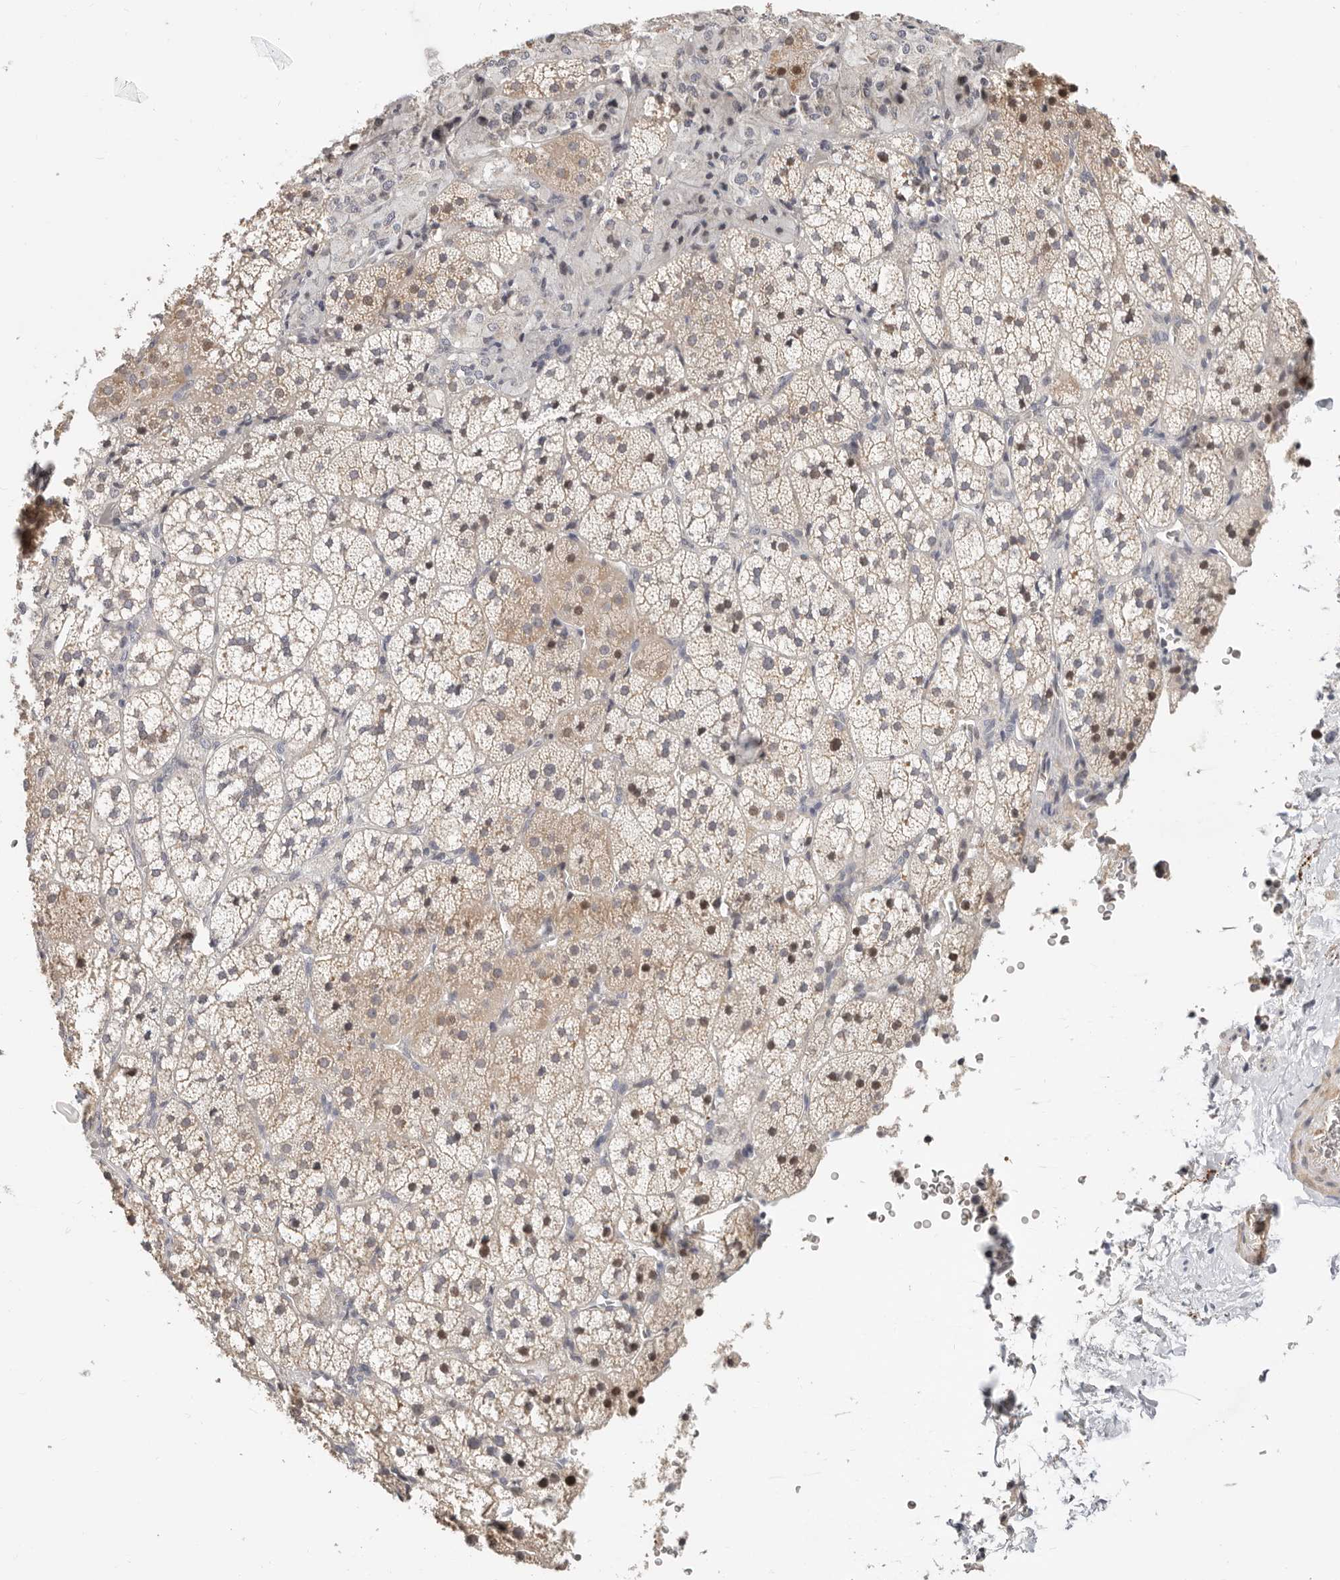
{"staining": {"intensity": "weak", "quantity": "25%-75%", "location": "cytoplasmic/membranous"}, "tissue": "adrenal gland", "cell_type": "Glandular cells", "image_type": "normal", "snomed": [{"axis": "morphology", "description": "Normal tissue, NOS"}, {"axis": "topography", "description": "Adrenal gland"}], "caption": "A brown stain labels weak cytoplasmic/membranous staining of a protein in glandular cells of benign adrenal gland.", "gene": "ZRANB1", "patient": {"sex": "female", "age": 44}}